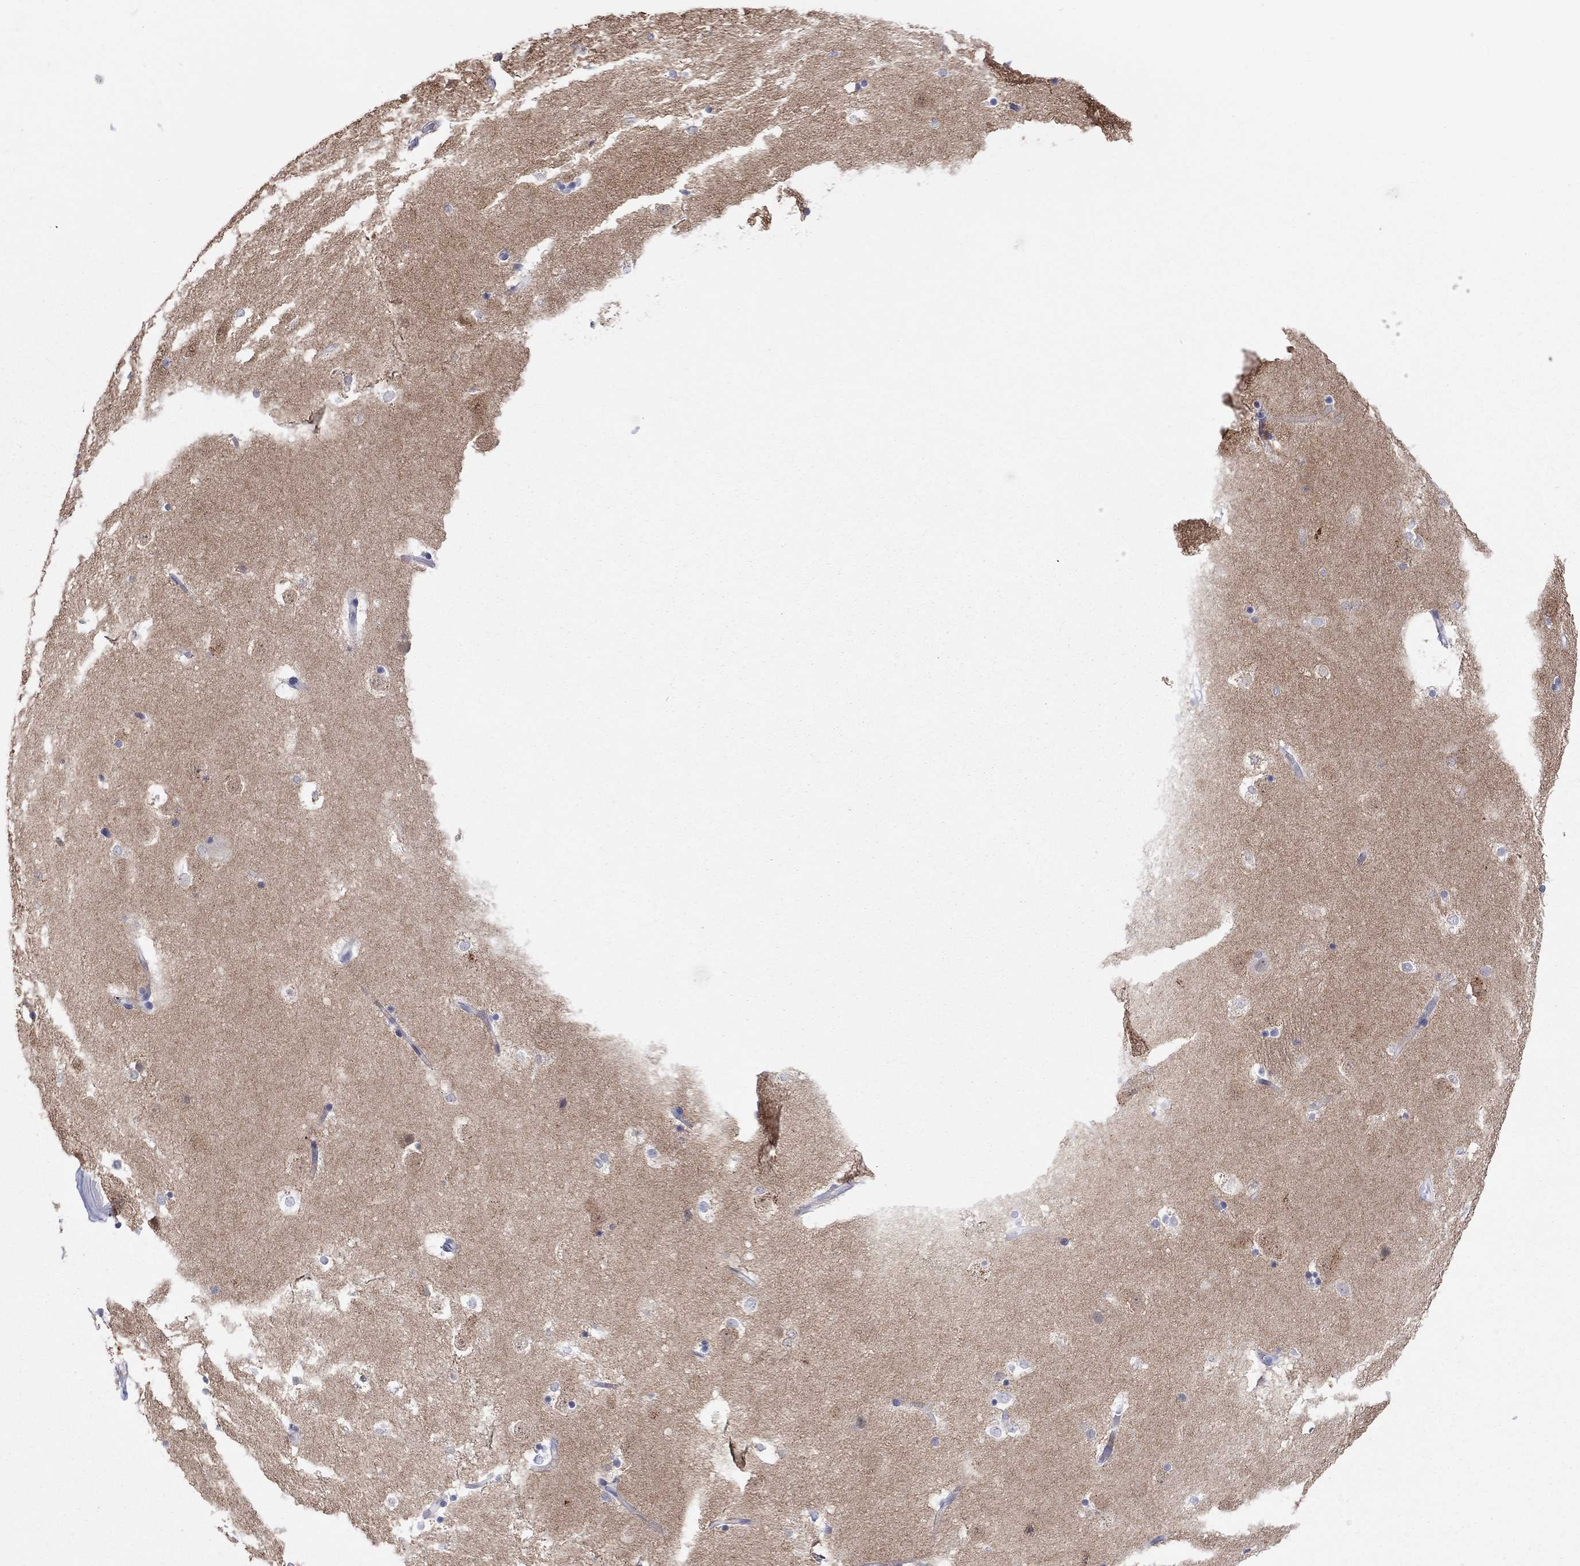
{"staining": {"intensity": "strong", "quantity": "<25%", "location": "cytoplasmic/membranous"}, "tissue": "caudate", "cell_type": "Glial cells", "image_type": "normal", "snomed": [{"axis": "morphology", "description": "Normal tissue, NOS"}, {"axis": "topography", "description": "Lateral ventricle wall"}], "caption": "An immunohistochemistry micrograph of unremarkable tissue is shown. Protein staining in brown shows strong cytoplasmic/membranous positivity in caudate within glial cells.", "gene": "CPNE6", "patient": {"sex": "male", "age": 51}}